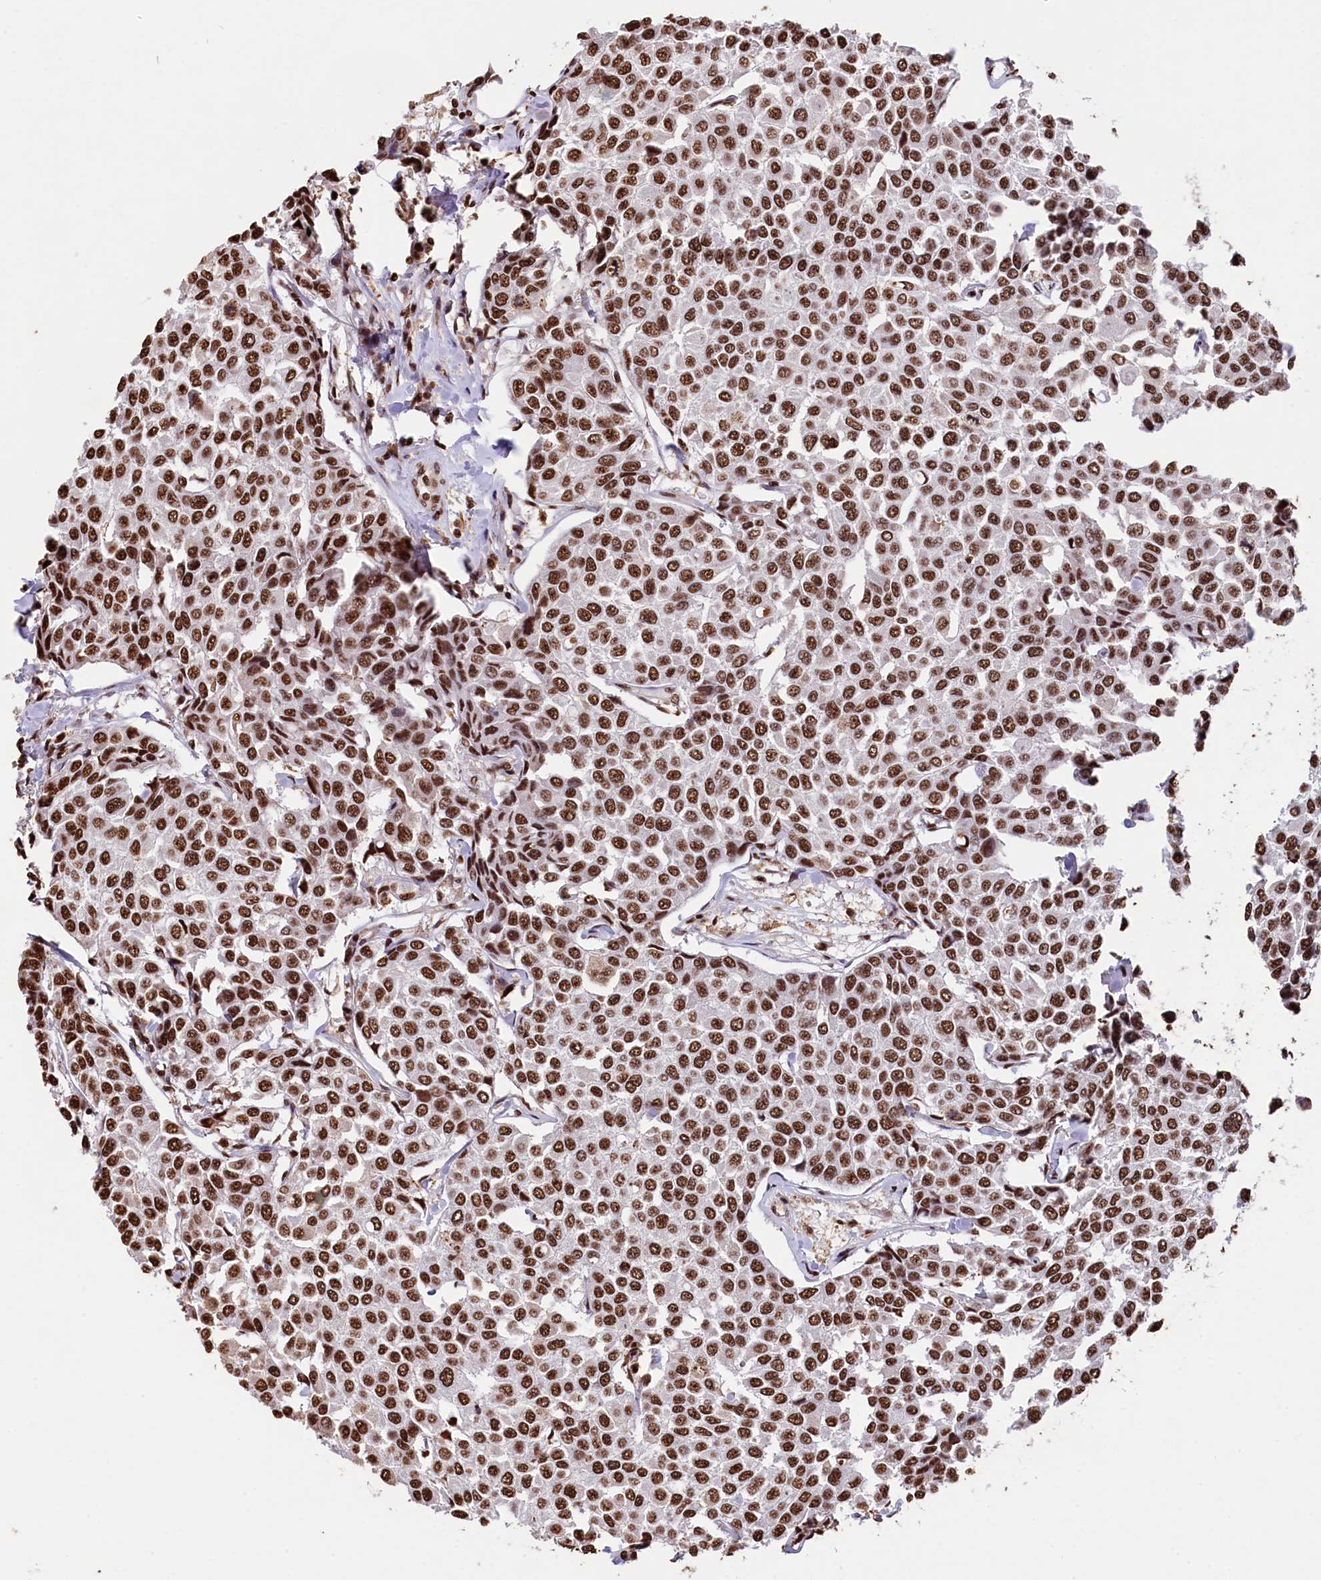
{"staining": {"intensity": "strong", "quantity": ">75%", "location": "nuclear"}, "tissue": "breast cancer", "cell_type": "Tumor cells", "image_type": "cancer", "snomed": [{"axis": "morphology", "description": "Duct carcinoma"}, {"axis": "topography", "description": "Breast"}], "caption": "Immunohistochemistry of human intraductal carcinoma (breast) reveals high levels of strong nuclear expression in about >75% of tumor cells.", "gene": "SNRPD2", "patient": {"sex": "female", "age": 55}}